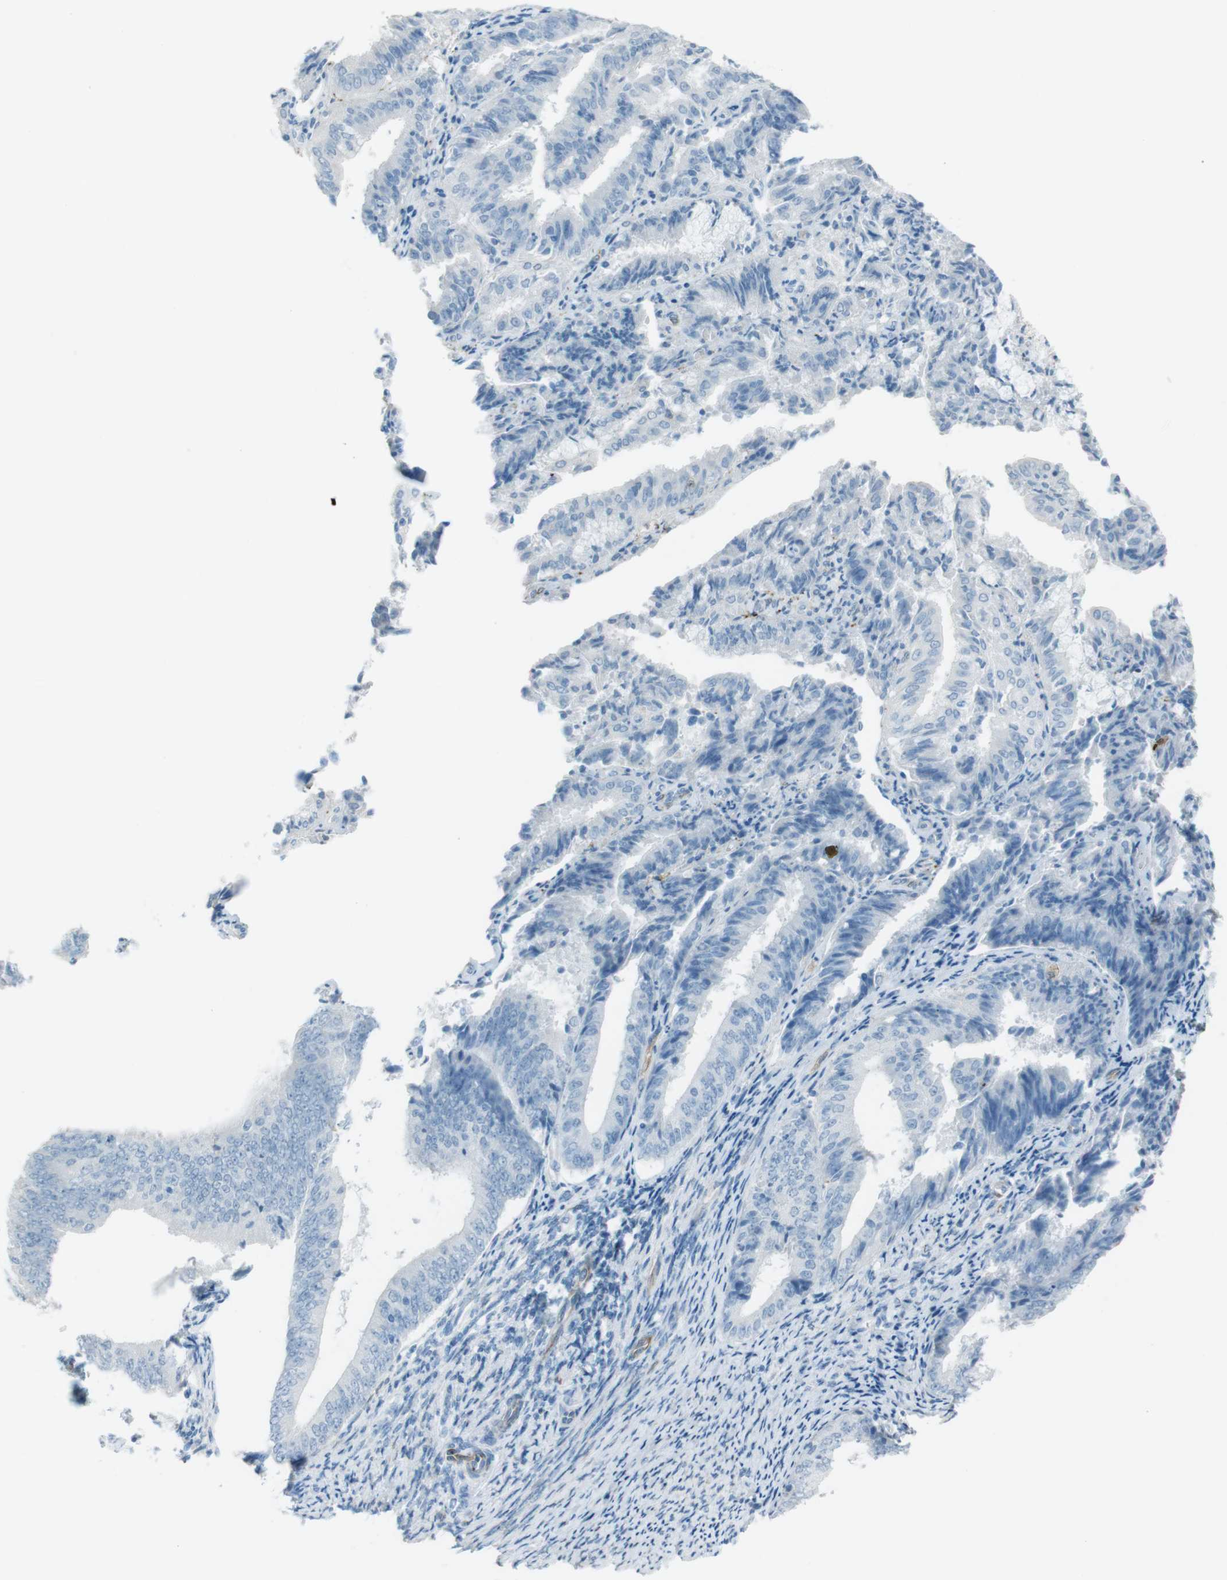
{"staining": {"intensity": "negative", "quantity": "none", "location": "none"}, "tissue": "endometrial cancer", "cell_type": "Tumor cells", "image_type": "cancer", "snomed": [{"axis": "morphology", "description": "Adenocarcinoma, NOS"}, {"axis": "topography", "description": "Endometrium"}], "caption": "An image of human endometrial adenocarcinoma is negative for staining in tumor cells. (Stains: DAB (3,3'-diaminobenzidine) immunohistochemistry with hematoxylin counter stain, Microscopy: brightfield microscopy at high magnification).", "gene": "TUBB2A", "patient": {"sex": "female", "age": 63}}